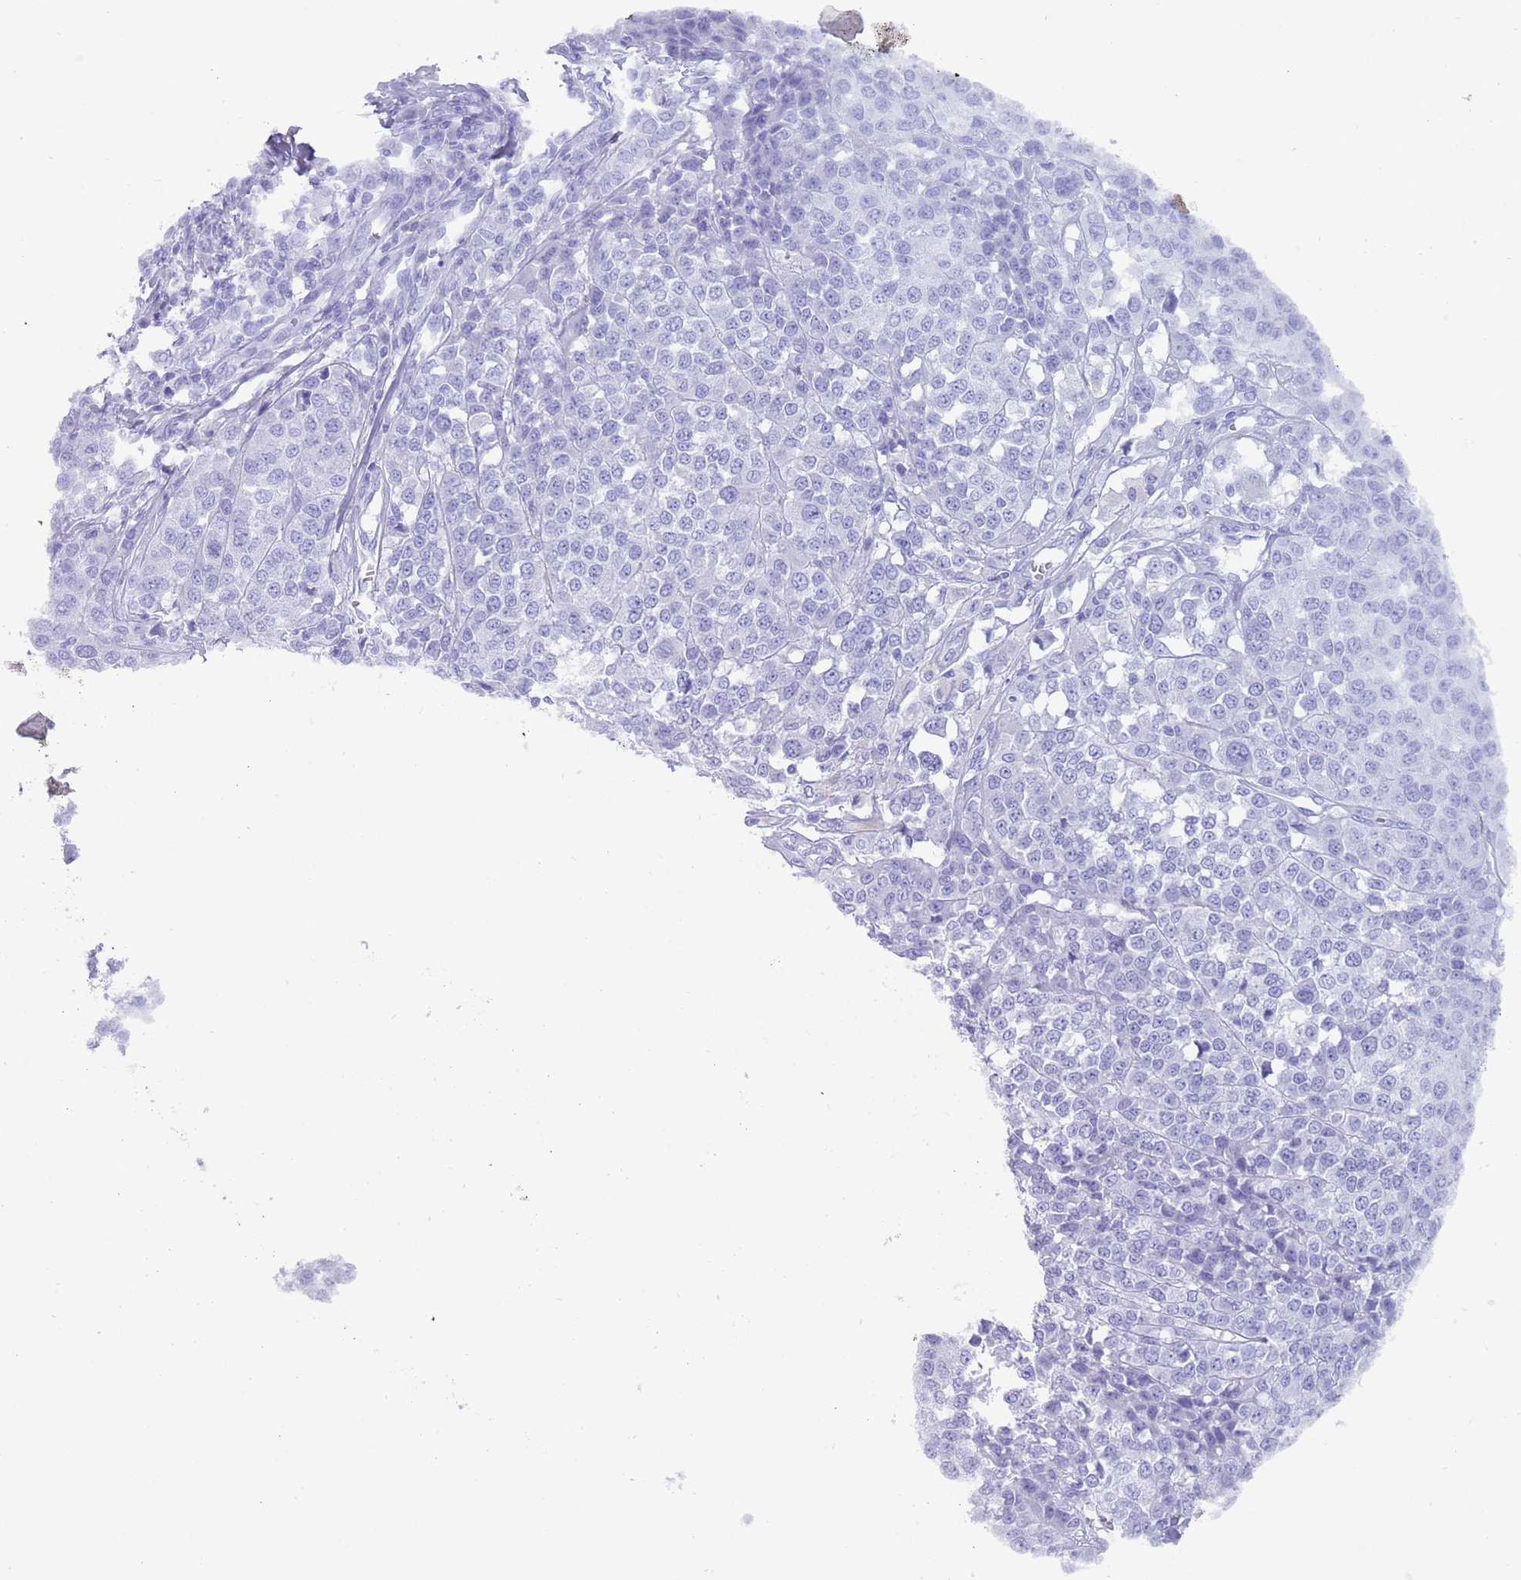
{"staining": {"intensity": "negative", "quantity": "none", "location": "none"}, "tissue": "melanoma", "cell_type": "Tumor cells", "image_type": "cancer", "snomed": [{"axis": "morphology", "description": "Malignant melanoma, Metastatic site"}, {"axis": "topography", "description": "Lymph node"}], "caption": "High power microscopy image of an immunohistochemistry histopathology image of melanoma, revealing no significant staining in tumor cells. Nuclei are stained in blue.", "gene": "MYADML2", "patient": {"sex": "male", "age": 44}}